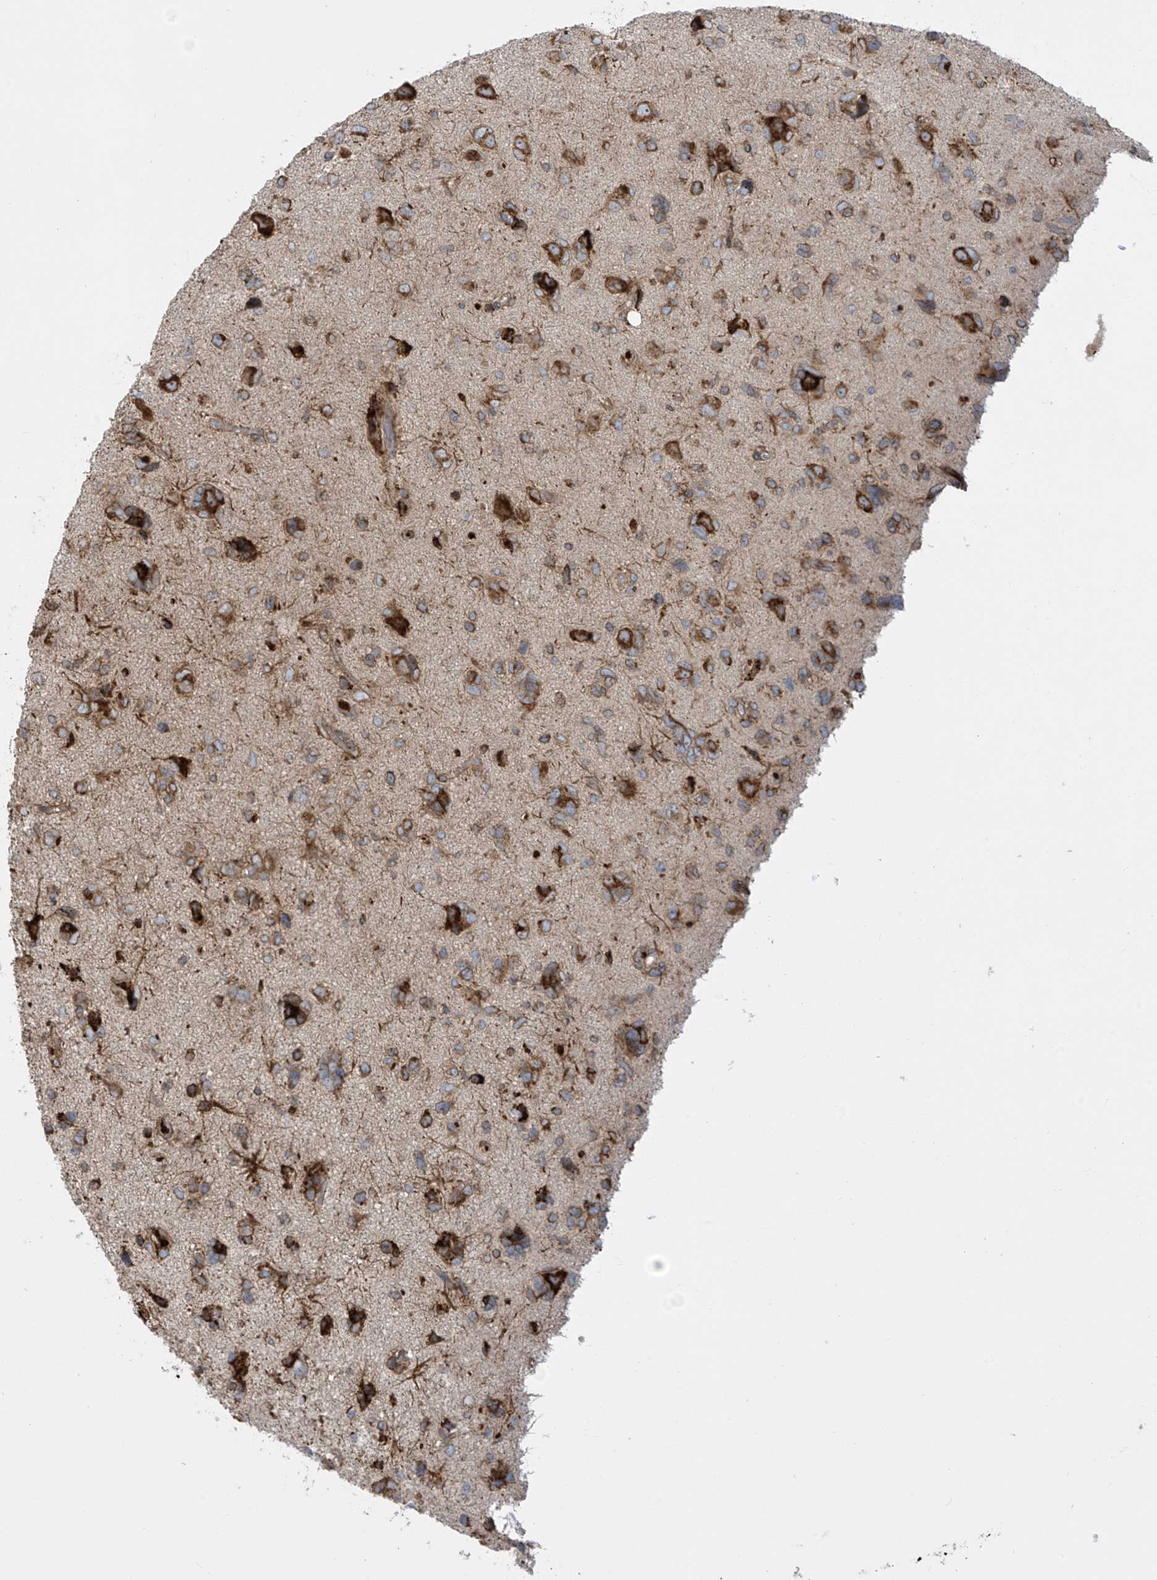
{"staining": {"intensity": "moderate", "quantity": ">75%", "location": "cytoplasmic/membranous"}, "tissue": "glioma", "cell_type": "Tumor cells", "image_type": "cancer", "snomed": [{"axis": "morphology", "description": "Glioma, malignant, High grade"}, {"axis": "topography", "description": "Brain"}], "caption": "This is a histology image of immunohistochemistry (IHC) staining of glioma, which shows moderate staining in the cytoplasmic/membranous of tumor cells.", "gene": "MX1", "patient": {"sex": "female", "age": 59}}